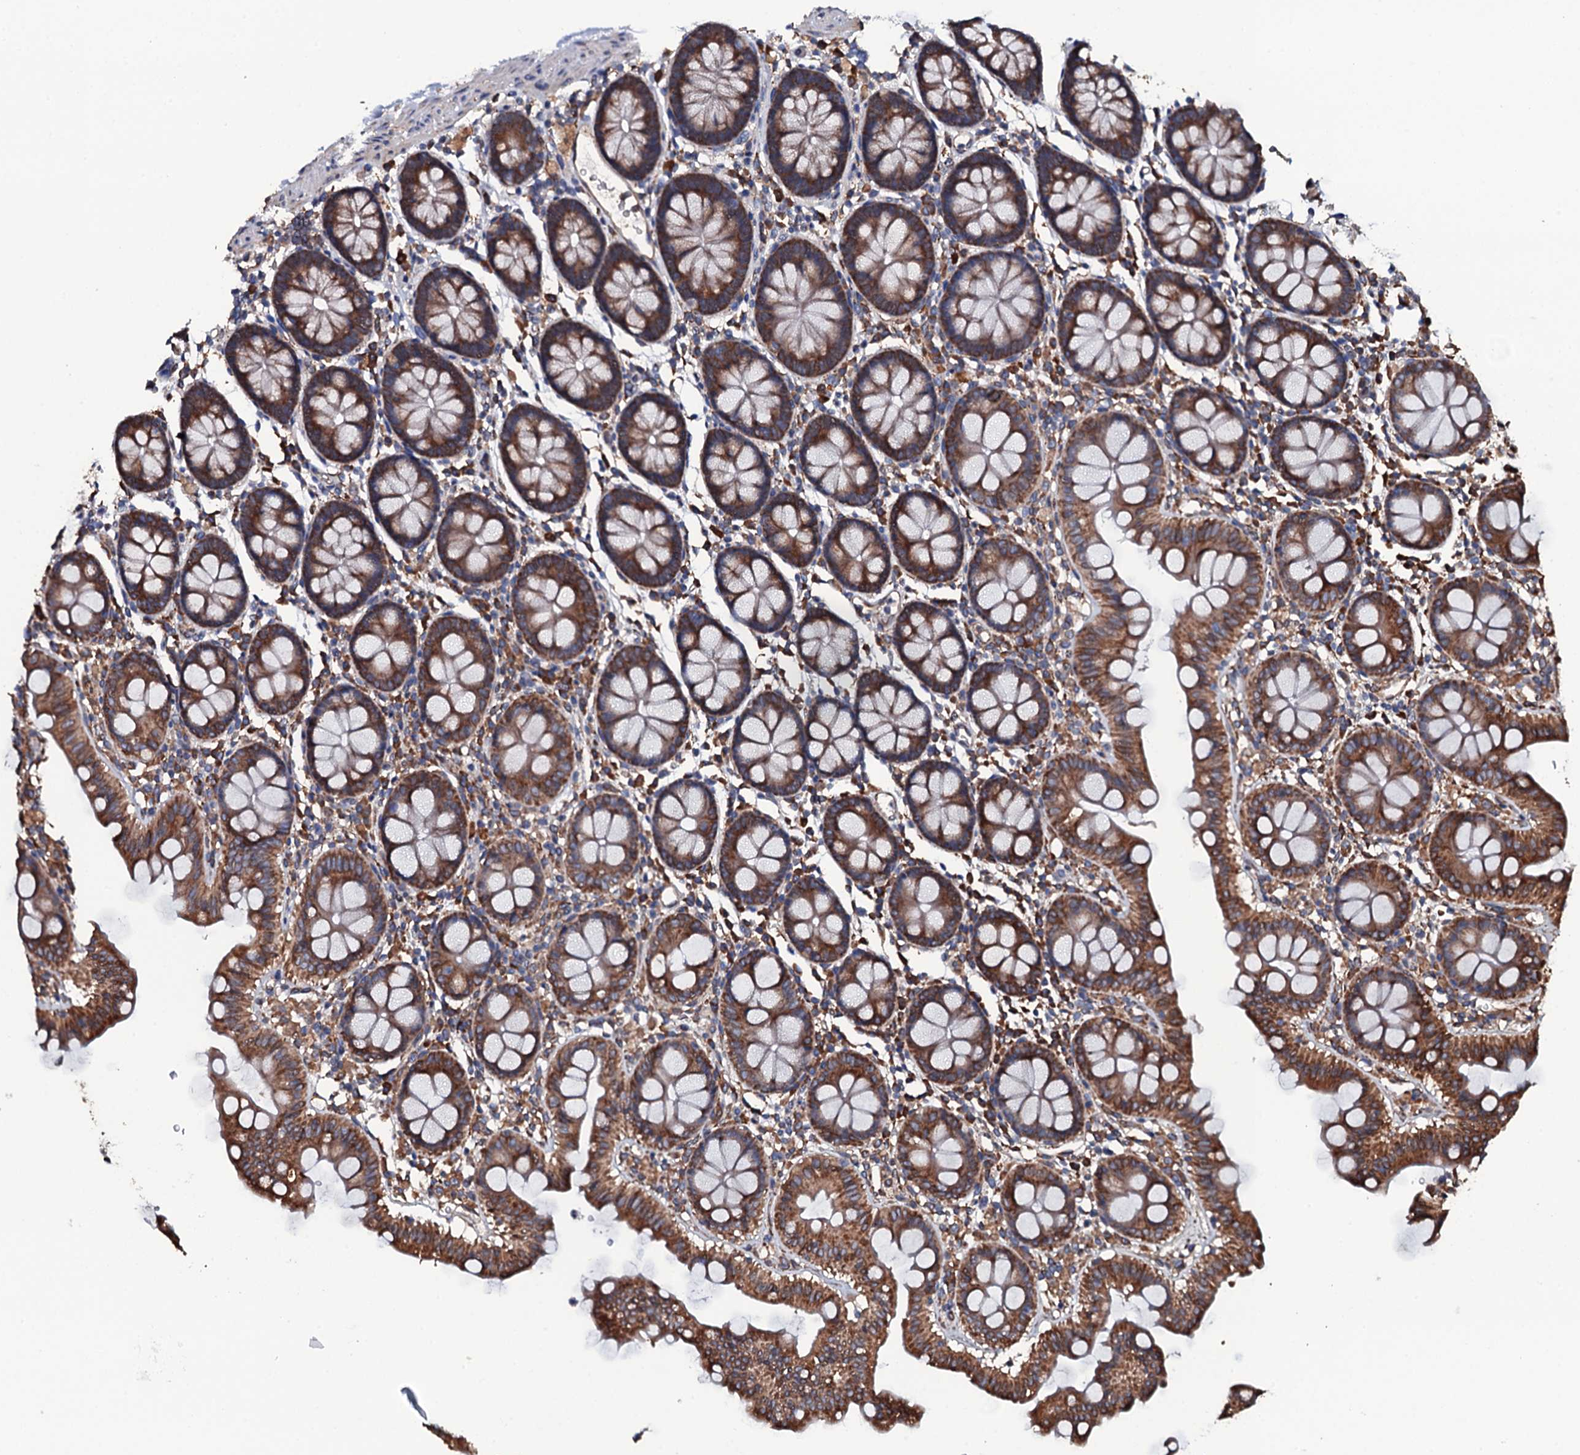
{"staining": {"intensity": "moderate", "quantity": ">75%", "location": "cytoplasmic/membranous"}, "tissue": "colon", "cell_type": "Glandular cells", "image_type": "normal", "snomed": [{"axis": "morphology", "description": "Normal tissue, NOS"}, {"axis": "topography", "description": "Colon"}], "caption": "A micrograph of colon stained for a protein exhibits moderate cytoplasmic/membranous brown staining in glandular cells.", "gene": "RAB12", "patient": {"sex": "male", "age": 75}}